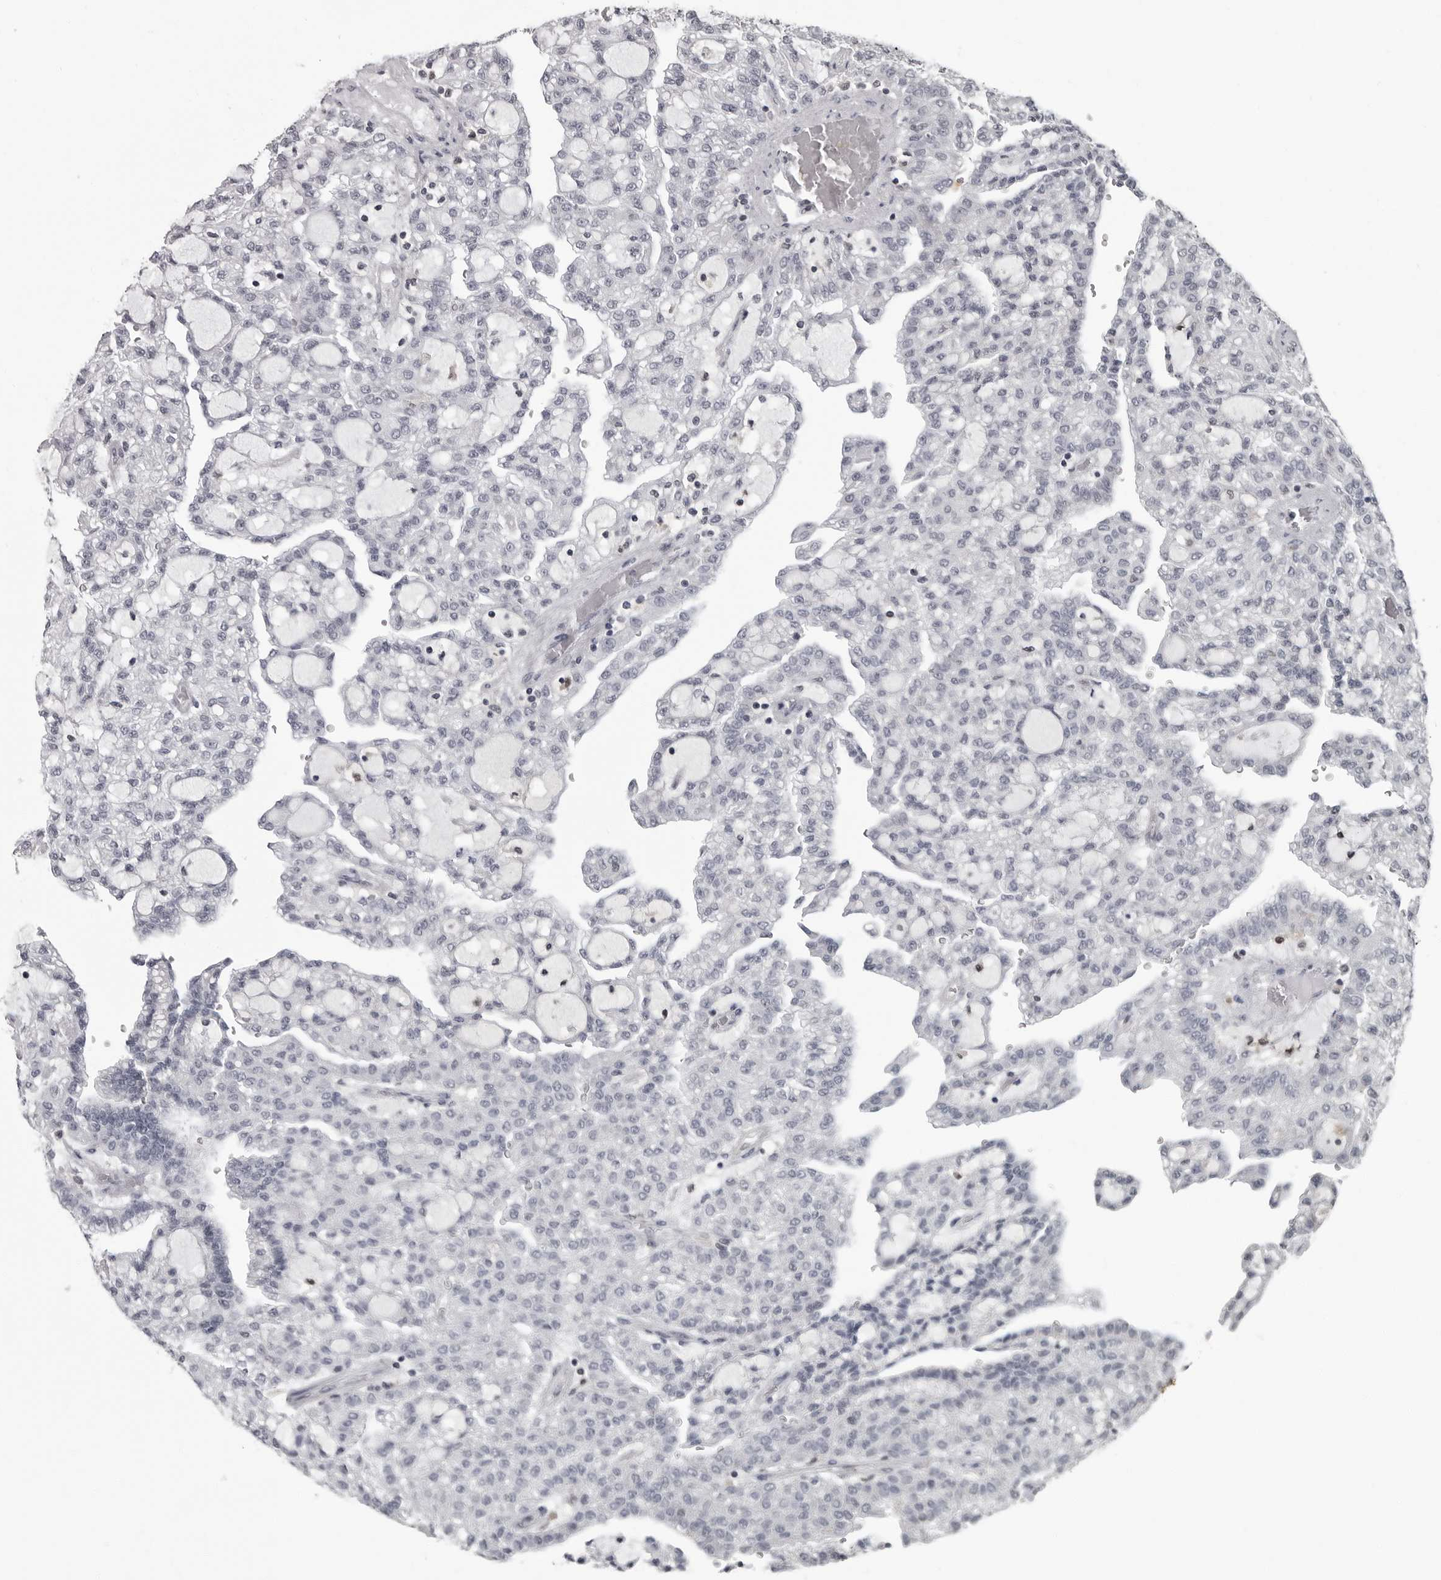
{"staining": {"intensity": "negative", "quantity": "none", "location": "none"}, "tissue": "renal cancer", "cell_type": "Tumor cells", "image_type": "cancer", "snomed": [{"axis": "morphology", "description": "Adenocarcinoma, NOS"}, {"axis": "topography", "description": "Kidney"}], "caption": "High power microscopy image of an IHC histopathology image of renal cancer, revealing no significant staining in tumor cells.", "gene": "LZIC", "patient": {"sex": "male", "age": 63}}